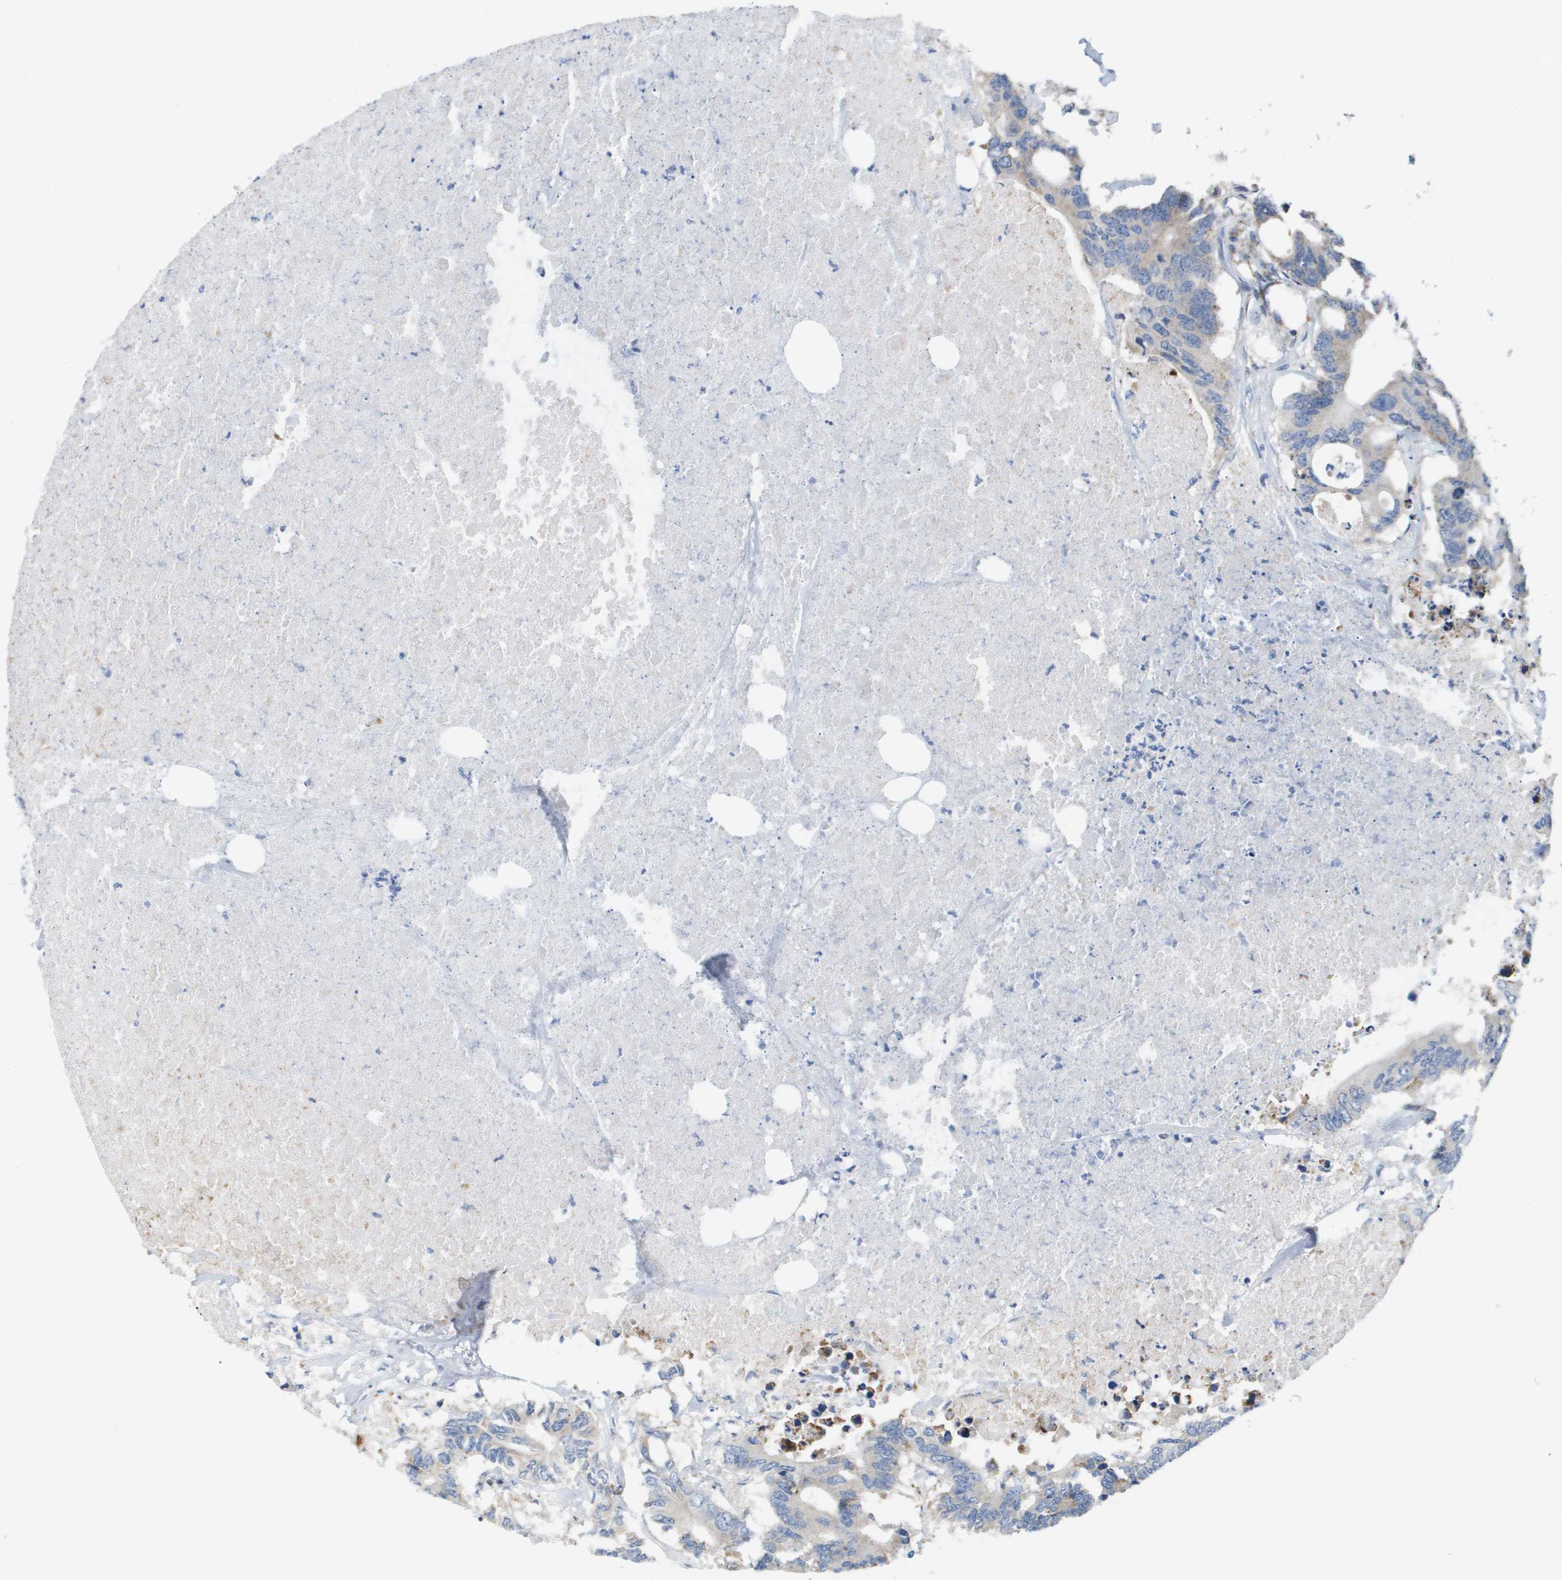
{"staining": {"intensity": "negative", "quantity": "none", "location": "none"}, "tissue": "colorectal cancer", "cell_type": "Tumor cells", "image_type": "cancer", "snomed": [{"axis": "morphology", "description": "Adenocarcinoma, NOS"}, {"axis": "topography", "description": "Colon"}], "caption": "A micrograph of human adenocarcinoma (colorectal) is negative for staining in tumor cells.", "gene": "CD3G", "patient": {"sex": "male", "age": 71}}